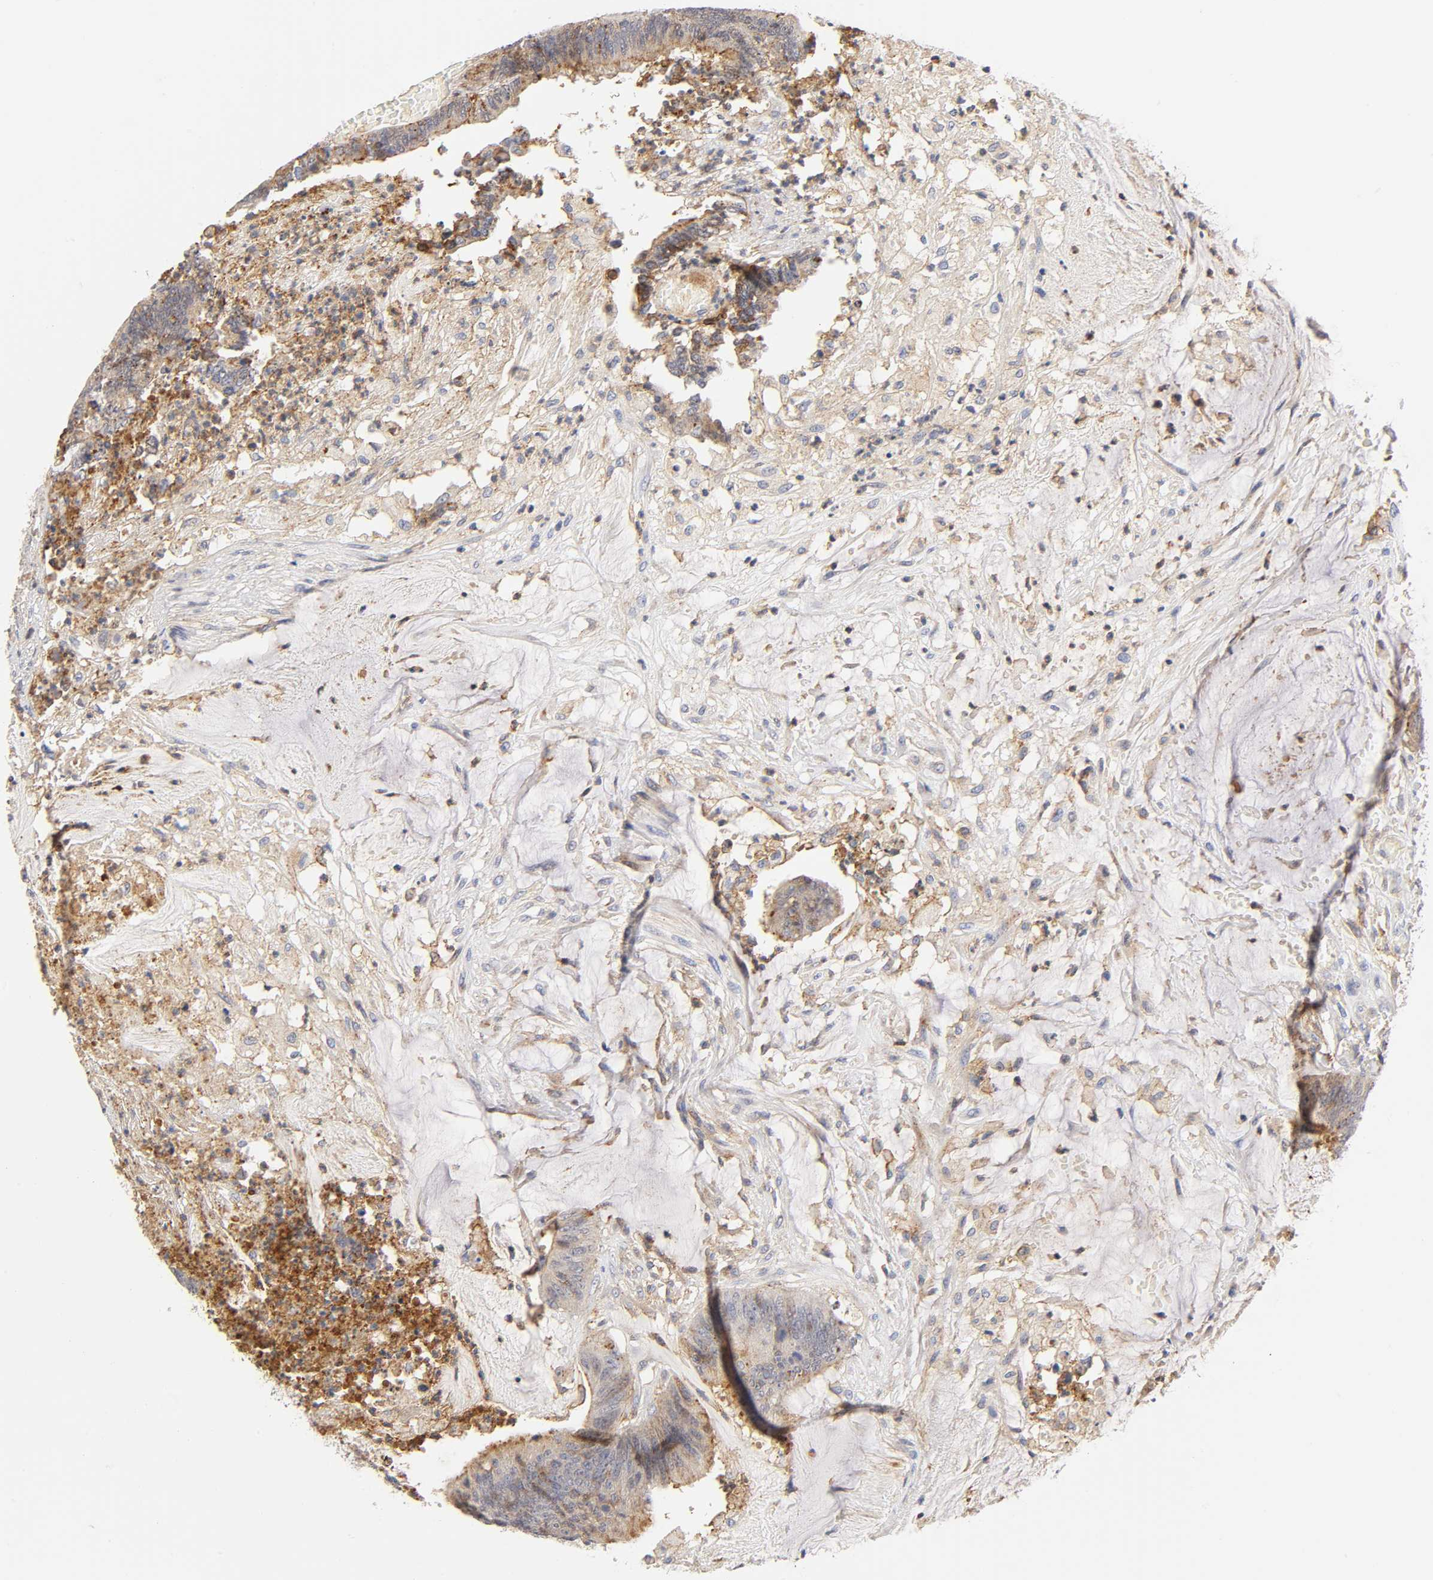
{"staining": {"intensity": "moderate", "quantity": "<25%", "location": "cytoplasmic/membranous"}, "tissue": "colorectal cancer", "cell_type": "Tumor cells", "image_type": "cancer", "snomed": [{"axis": "morphology", "description": "Adenocarcinoma, NOS"}, {"axis": "topography", "description": "Rectum"}], "caption": "The immunohistochemical stain highlights moderate cytoplasmic/membranous expression in tumor cells of adenocarcinoma (colorectal) tissue.", "gene": "ANXA7", "patient": {"sex": "female", "age": 66}}